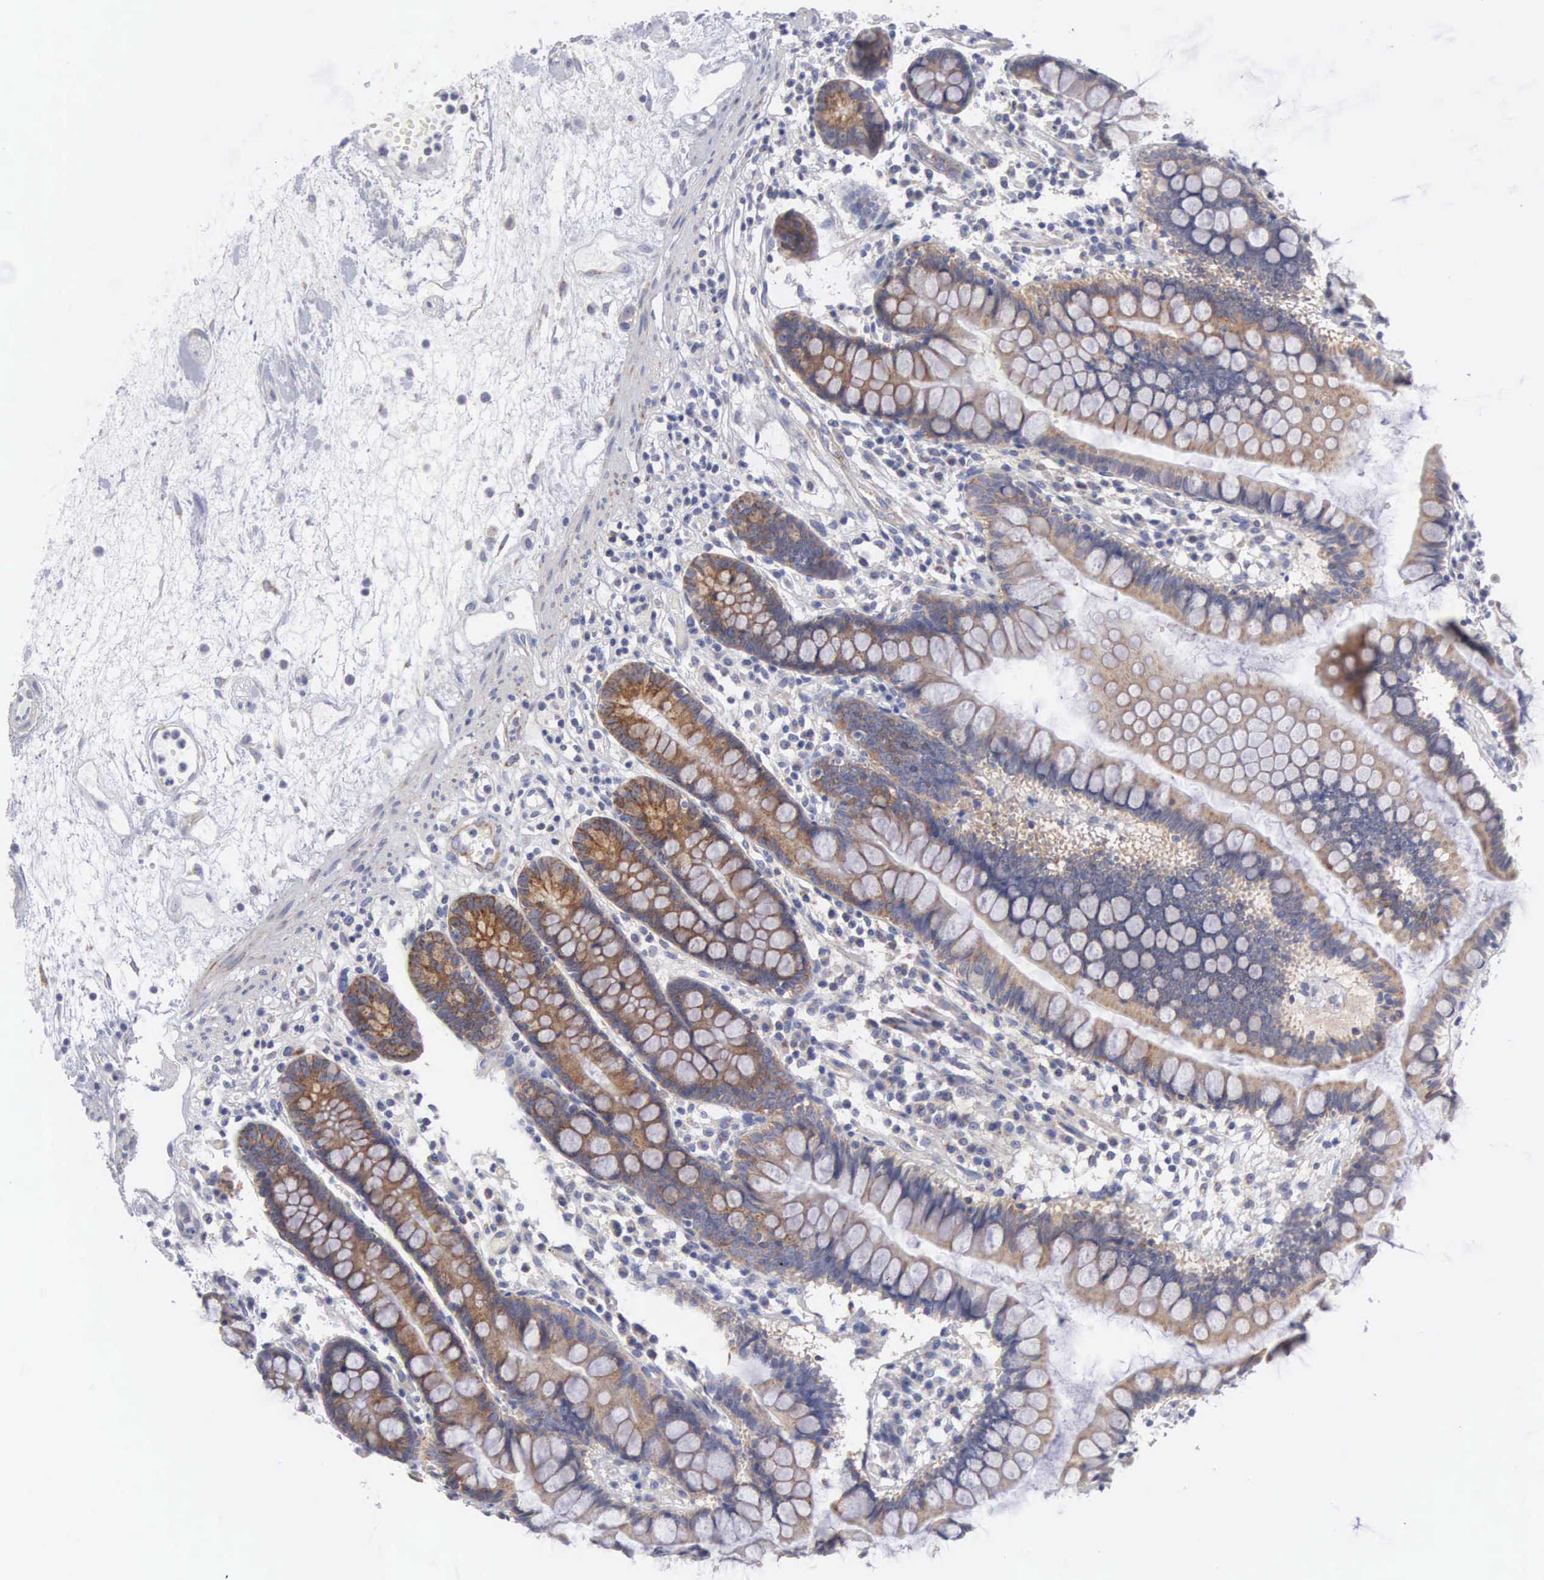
{"staining": {"intensity": "moderate", "quantity": ">75%", "location": "cytoplasmic/membranous"}, "tissue": "small intestine", "cell_type": "Glandular cells", "image_type": "normal", "snomed": [{"axis": "morphology", "description": "Normal tissue, NOS"}, {"axis": "topography", "description": "Small intestine"}], "caption": "Small intestine stained with immunohistochemistry shows moderate cytoplasmic/membranous positivity in about >75% of glandular cells. Using DAB (3,3'-diaminobenzidine) (brown) and hematoxylin (blue) stains, captured at high magnification using brightfield microscopy.", "gene": "APOOL", "patient": {"sex": "female", "age": 51}}